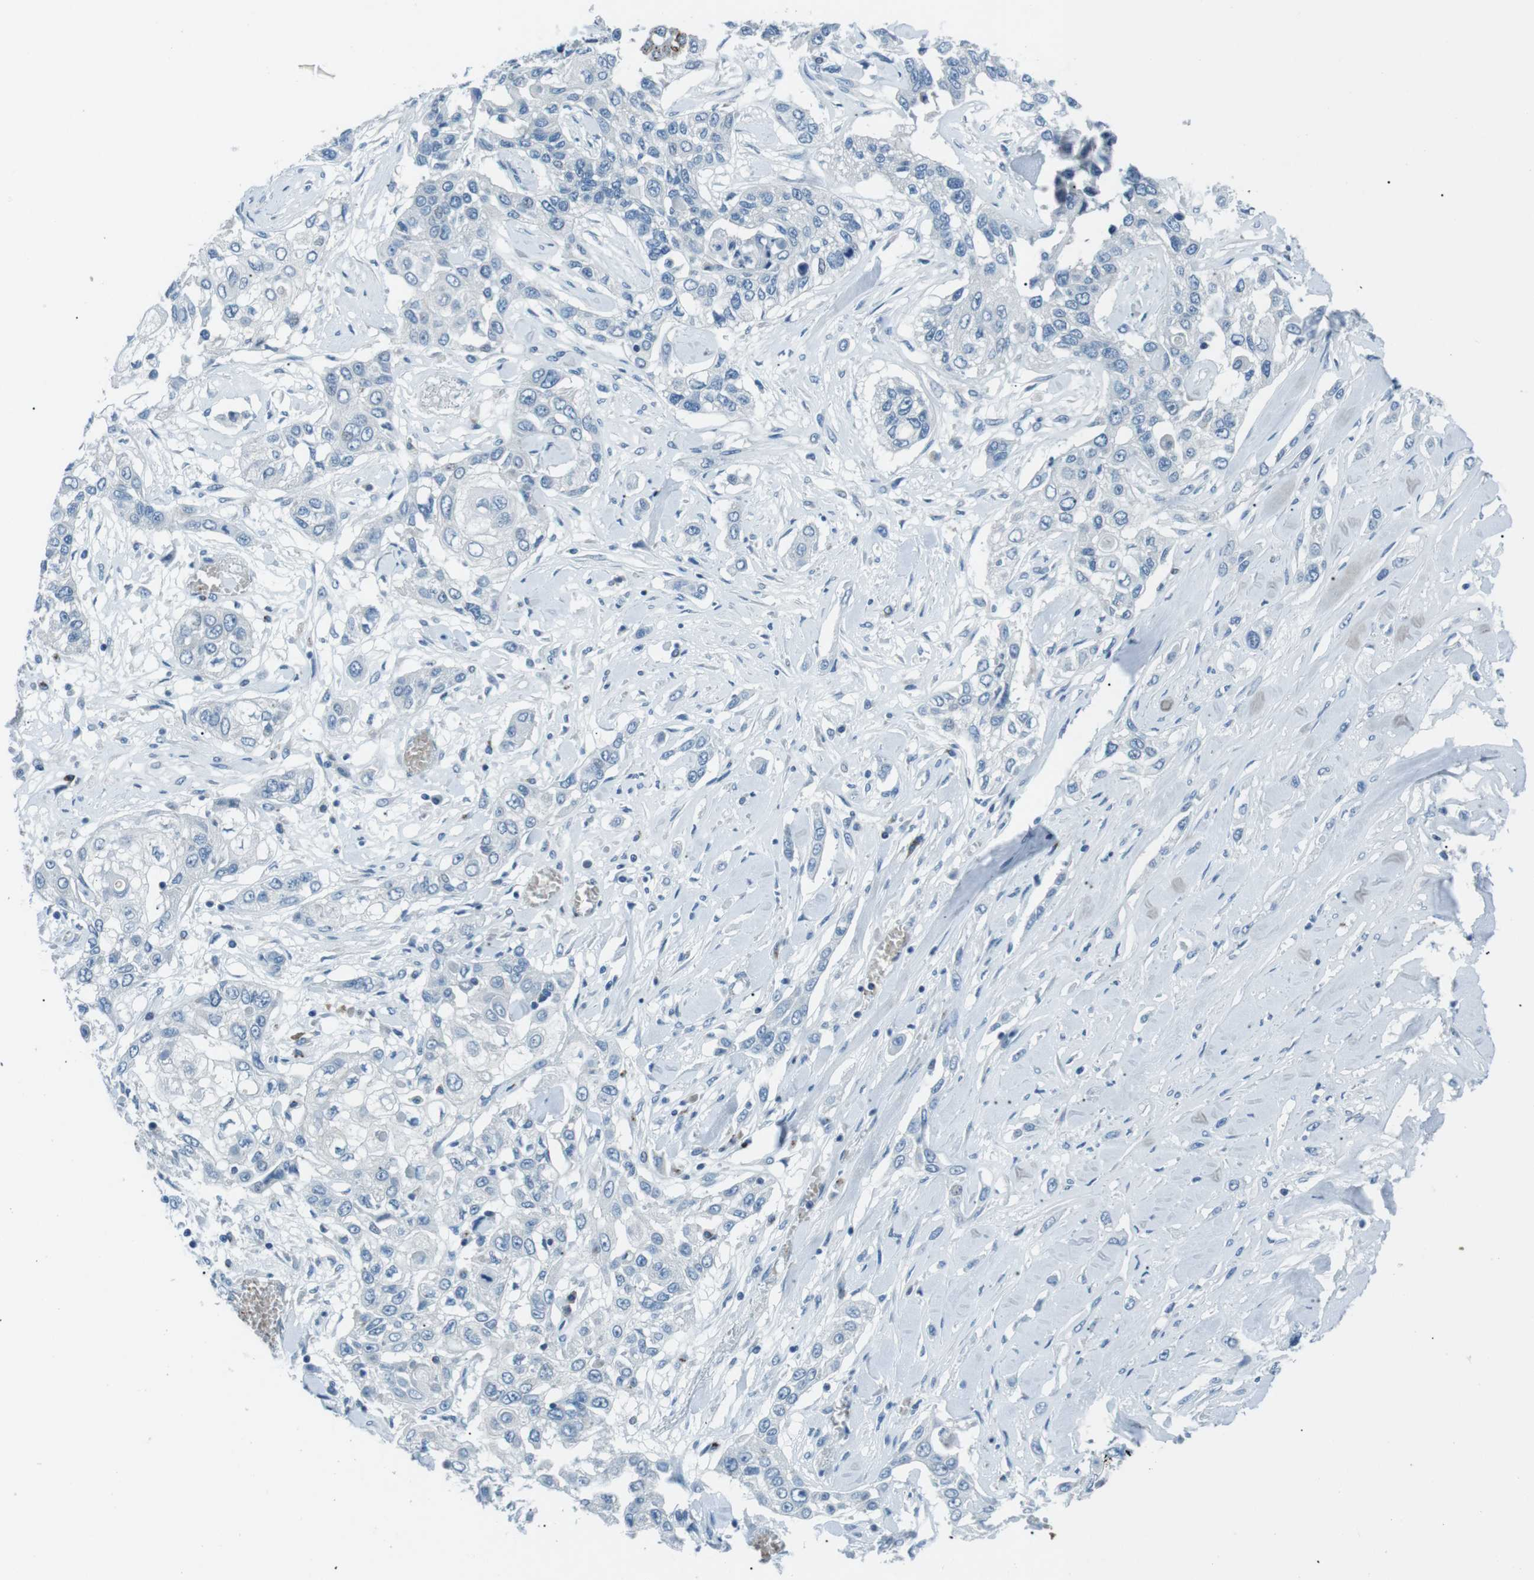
{"staining": {"intensity": "negative", "quantity": "none", "location": "none"}, "tissue": "lung cancer", "cell_type": "Tumor cells", "image_type": "cancer", "snomed": [{"axis": "morphology", "description": "Squamous cell carcinoma, NOS"}, {"axis": "topography", "description": "Lung"}], "caption": "Immunohistochemistry (IHC) image of neoplastic tissue: human lung cancer (squamous cell carcinoma) stained with DAB demonstrates no significant protein expression in tumor cells.", "gene": "ST6GAL1", "patient": {"sex": "male", "age": 71}}